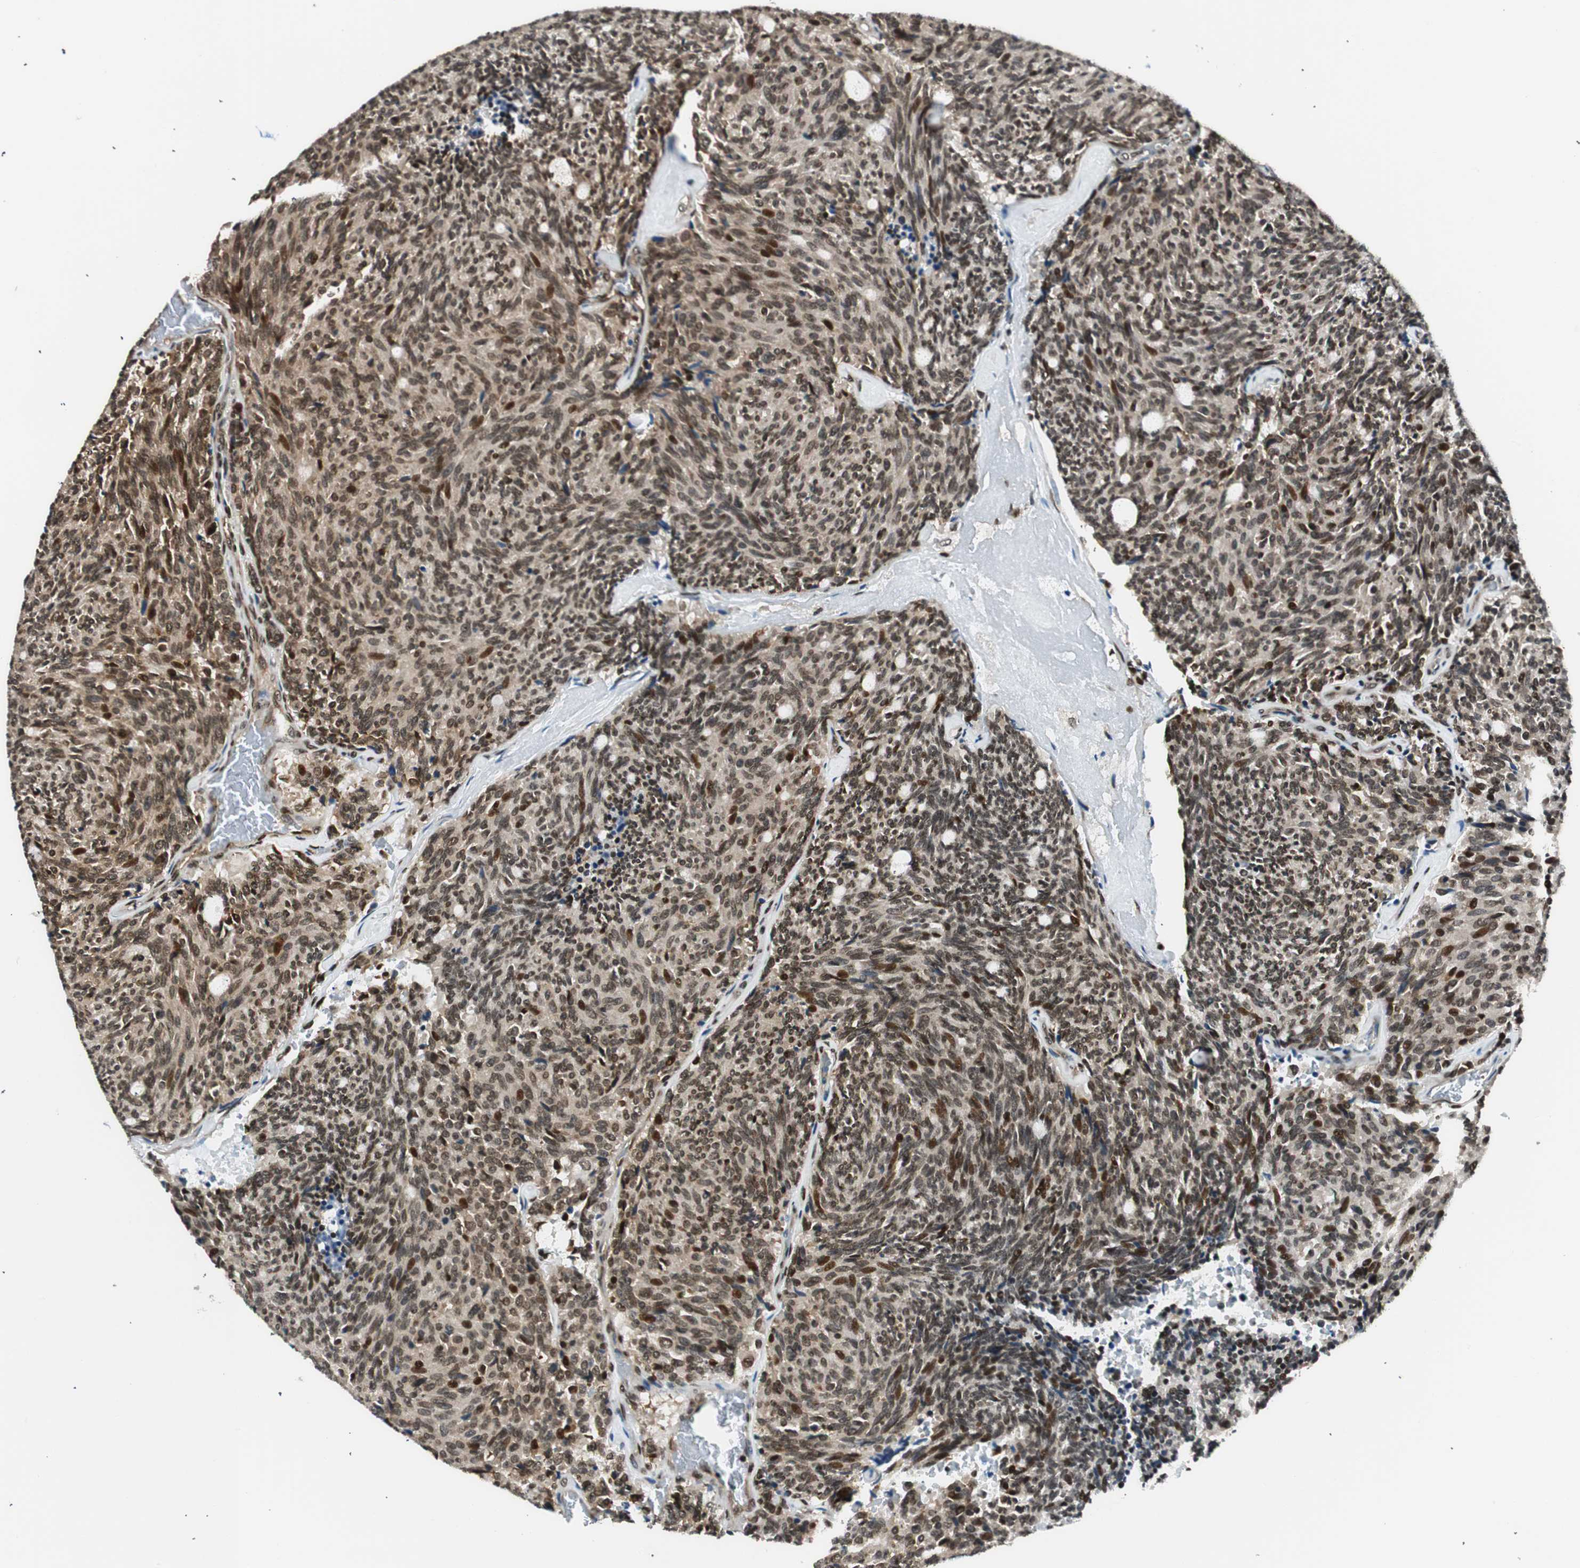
{"staining": {"intensity": "moderate", "quantity": ">75%", "location": "cytoplasmic/membranous,nuclear"}, "tissue": "carcinoid", "cell_type": "Tumor cells", "image_type": "cancer", "snomed": [{"axis": "morphology", "description": "Carcinoid, malignant, NOS"}, {"axis": "topography", "description": "Pancreas"}], "caption": "Immunohistochemical staining of human carcinoid (malignant) exhibits medium levels of moderate cytoplasmic/membranous and nuclear protein positivity in approximately >75% of tumor cells. The staining was performed using DAB, with brown indicating positive protein expression. Nuclei are stained blue with hematoxylin.", "gene": "RING1", "patient": {"sex": "female", "age": 54}}